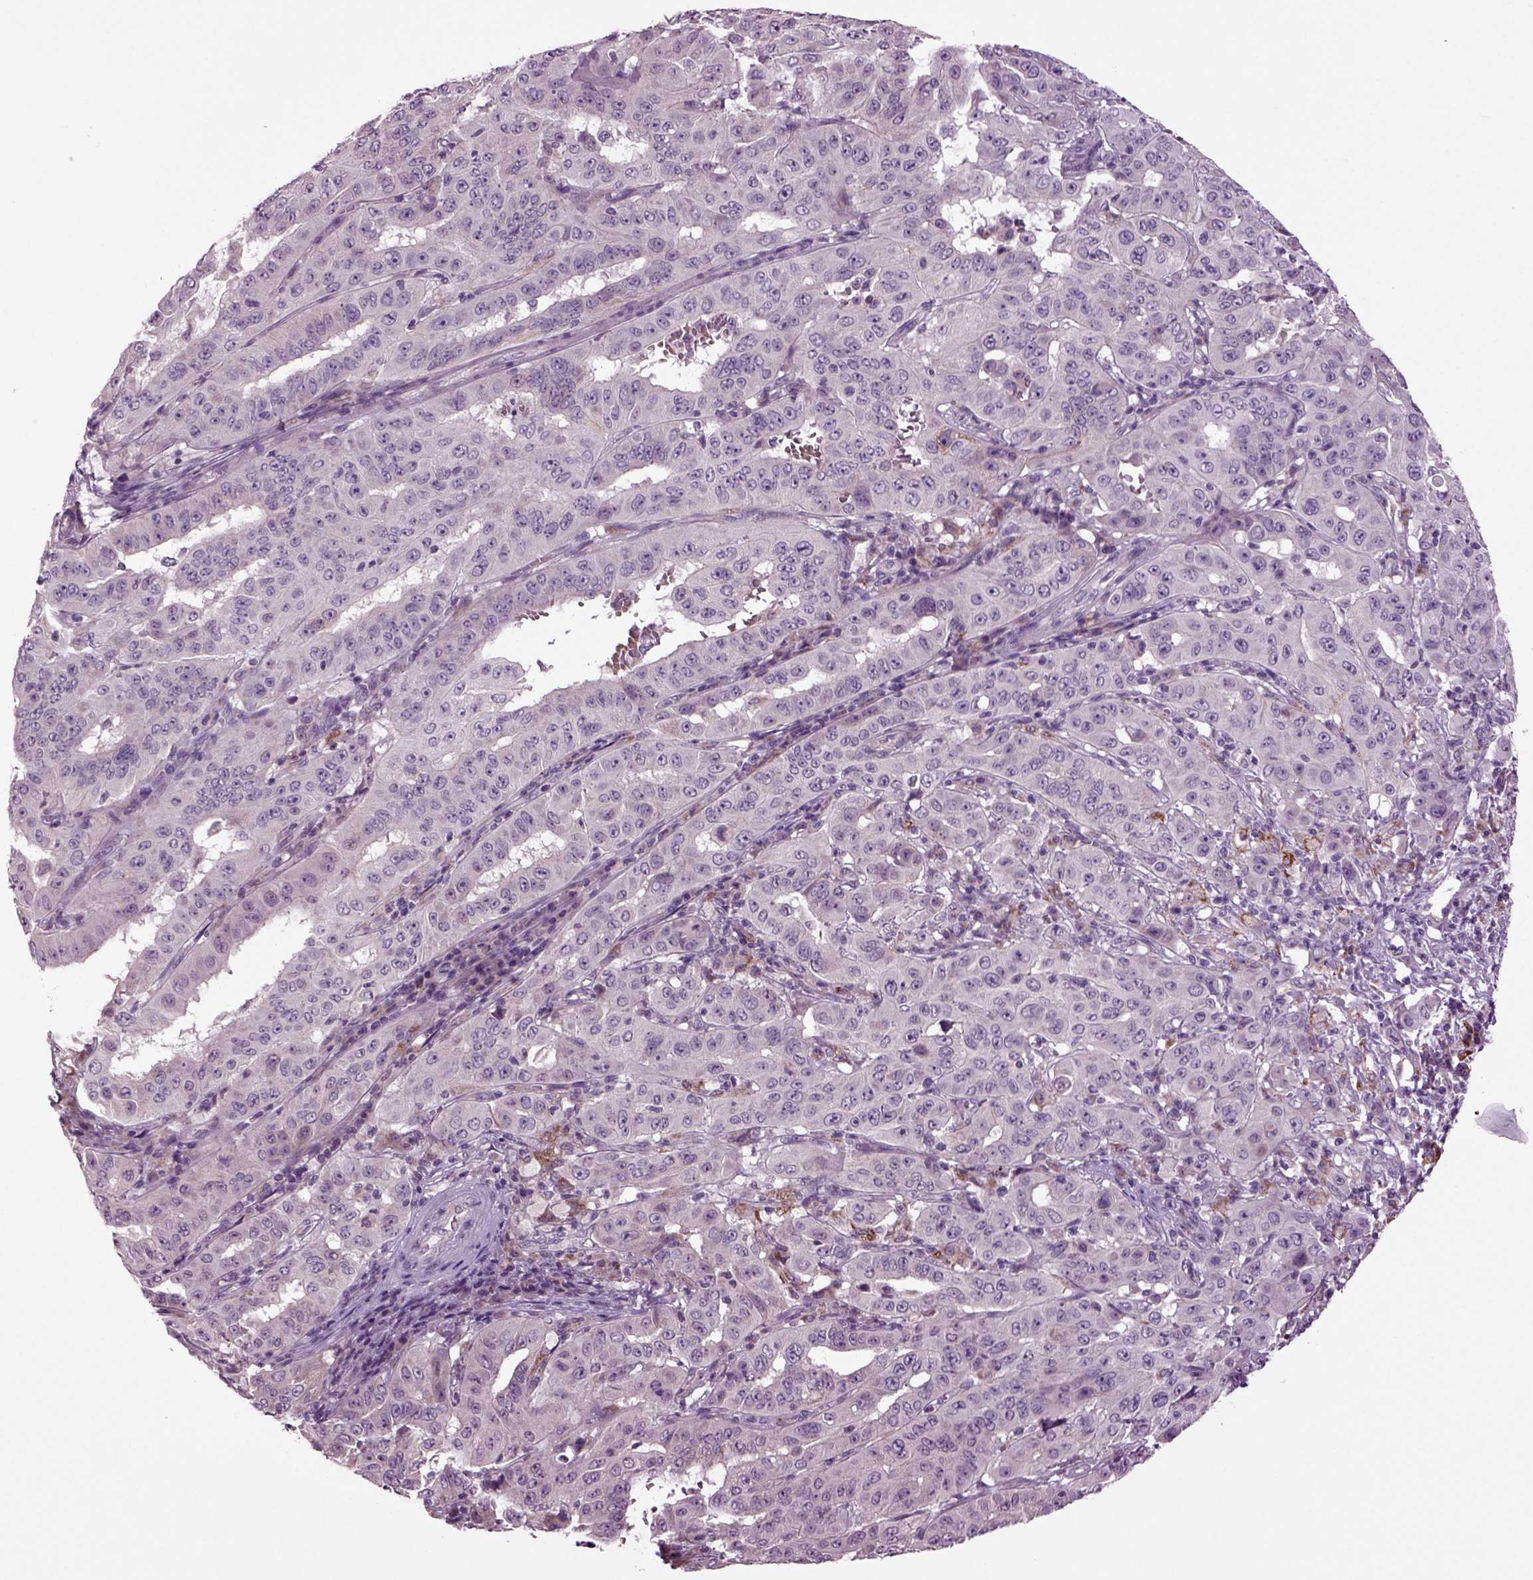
{"staining": {"intensity": "negative", "quantity": "none", "location": "none"}, "tissue": "pancreatic cancer", "cell_type": "Tumor cells", "image_type": "cancer", "snomed": [{"axis": "morphology", "description": "Adenocarcinoma, NOS"}, {"axis": "topography", "description": "Pancreas"}], "caption": "Pancreatic cancer was stained to show a protein in brown. There is no significant positivity in tumor cells.", "gene": "SLC17A6", "patient": {"sex": "male", "age": 63}}